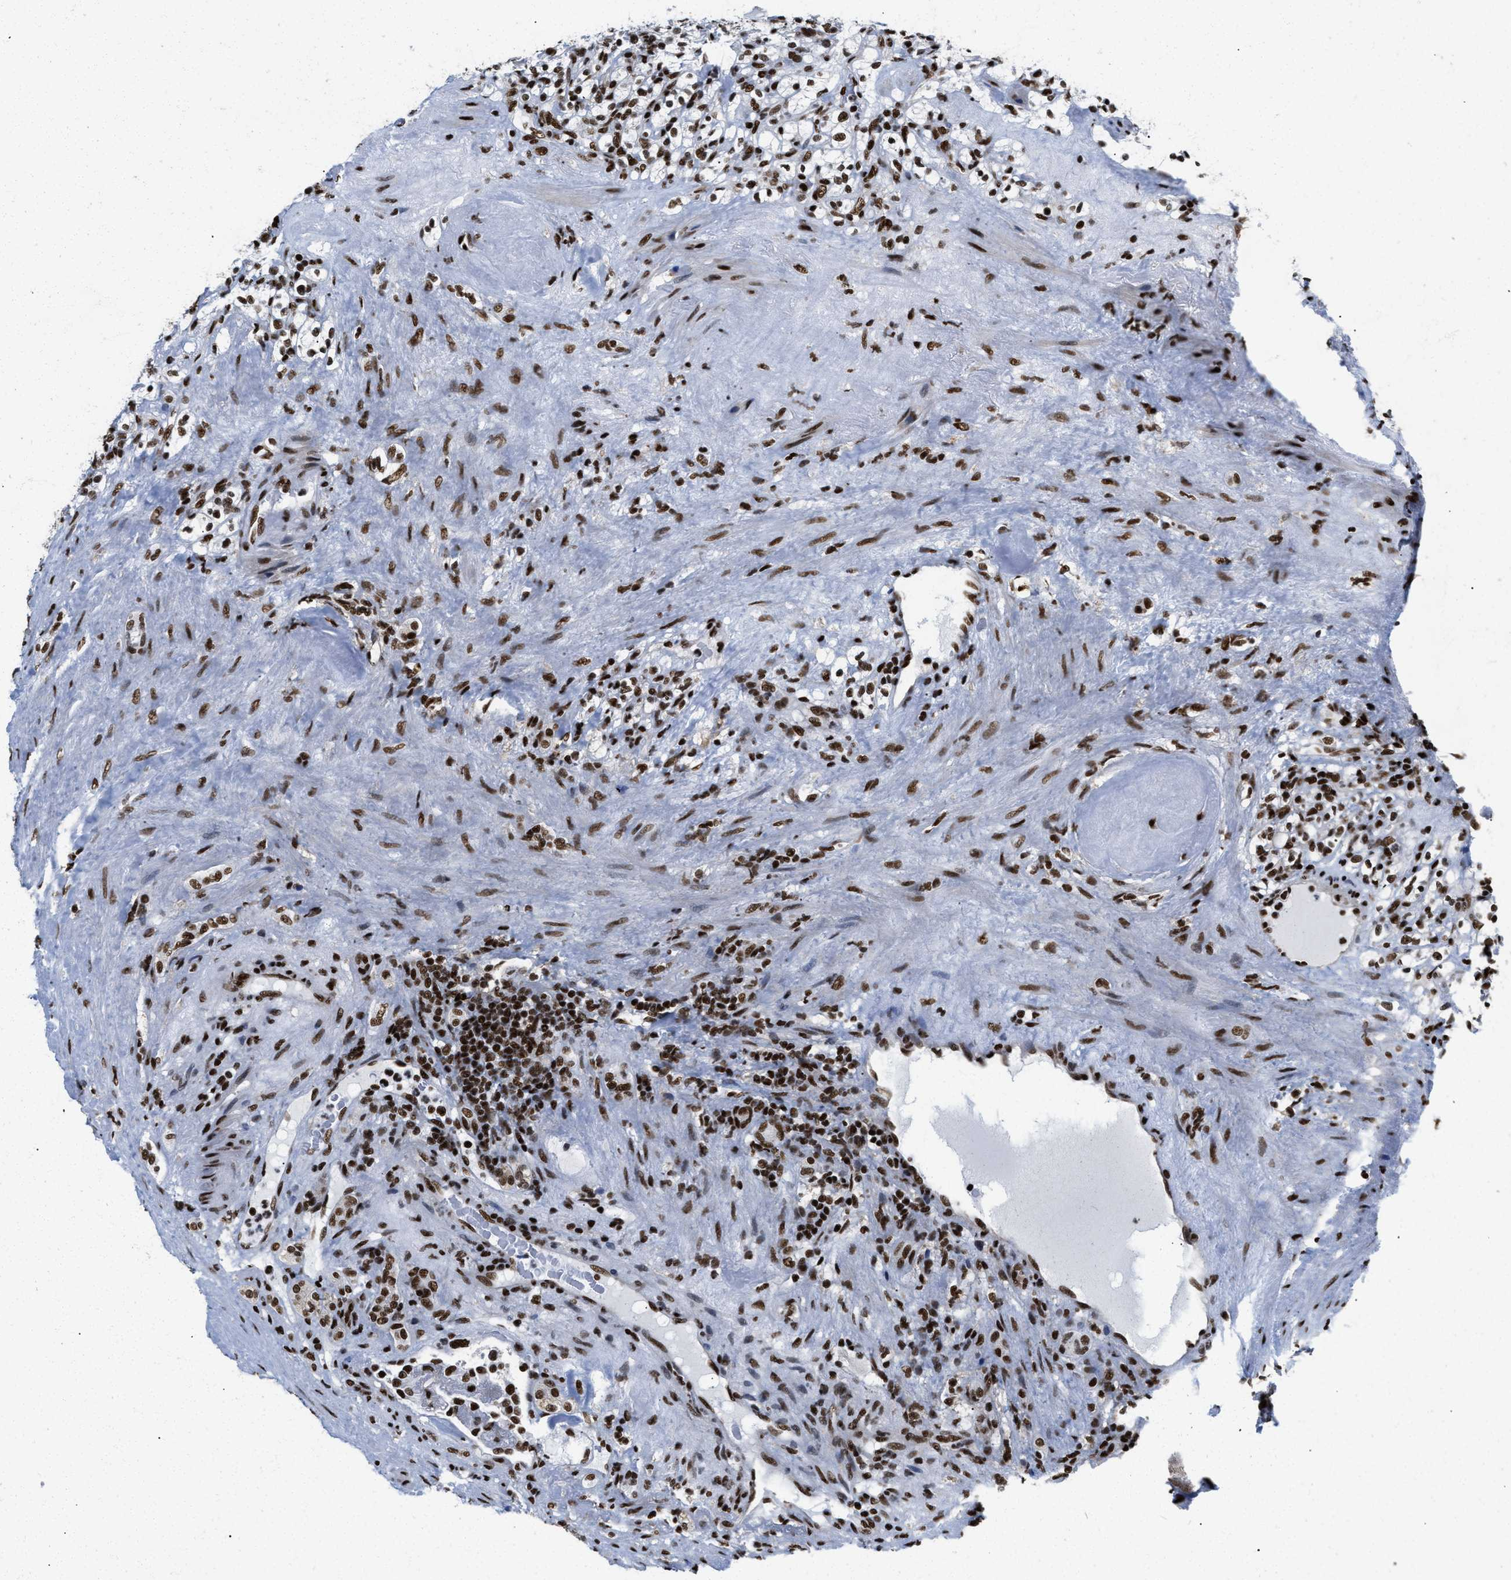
{"staining": {"intensity": "strong", "quantity": ">75%", "location": "nuclear"}, "tissue": "renal cancer", "cell_type": "Tumor cells", "image_type": "cancer", "snomed": [{"axis": "morphology", "description": "Normal tissue, NOS"}, {"axis": "morphology", "description": "Adenocarcinoma, NOS"}, {"axis": "topography", "description": "Kidney"}], "caption": "Tumor cells display high levels of strong nuclear expression in about >75% of cells in human renal cancer (adenocarcinoma). The protein of interest is shown in brown color, while the nuclei are stained blue.", "gene": "CREB1", "patient": {"sex": "female", "age": 72}}